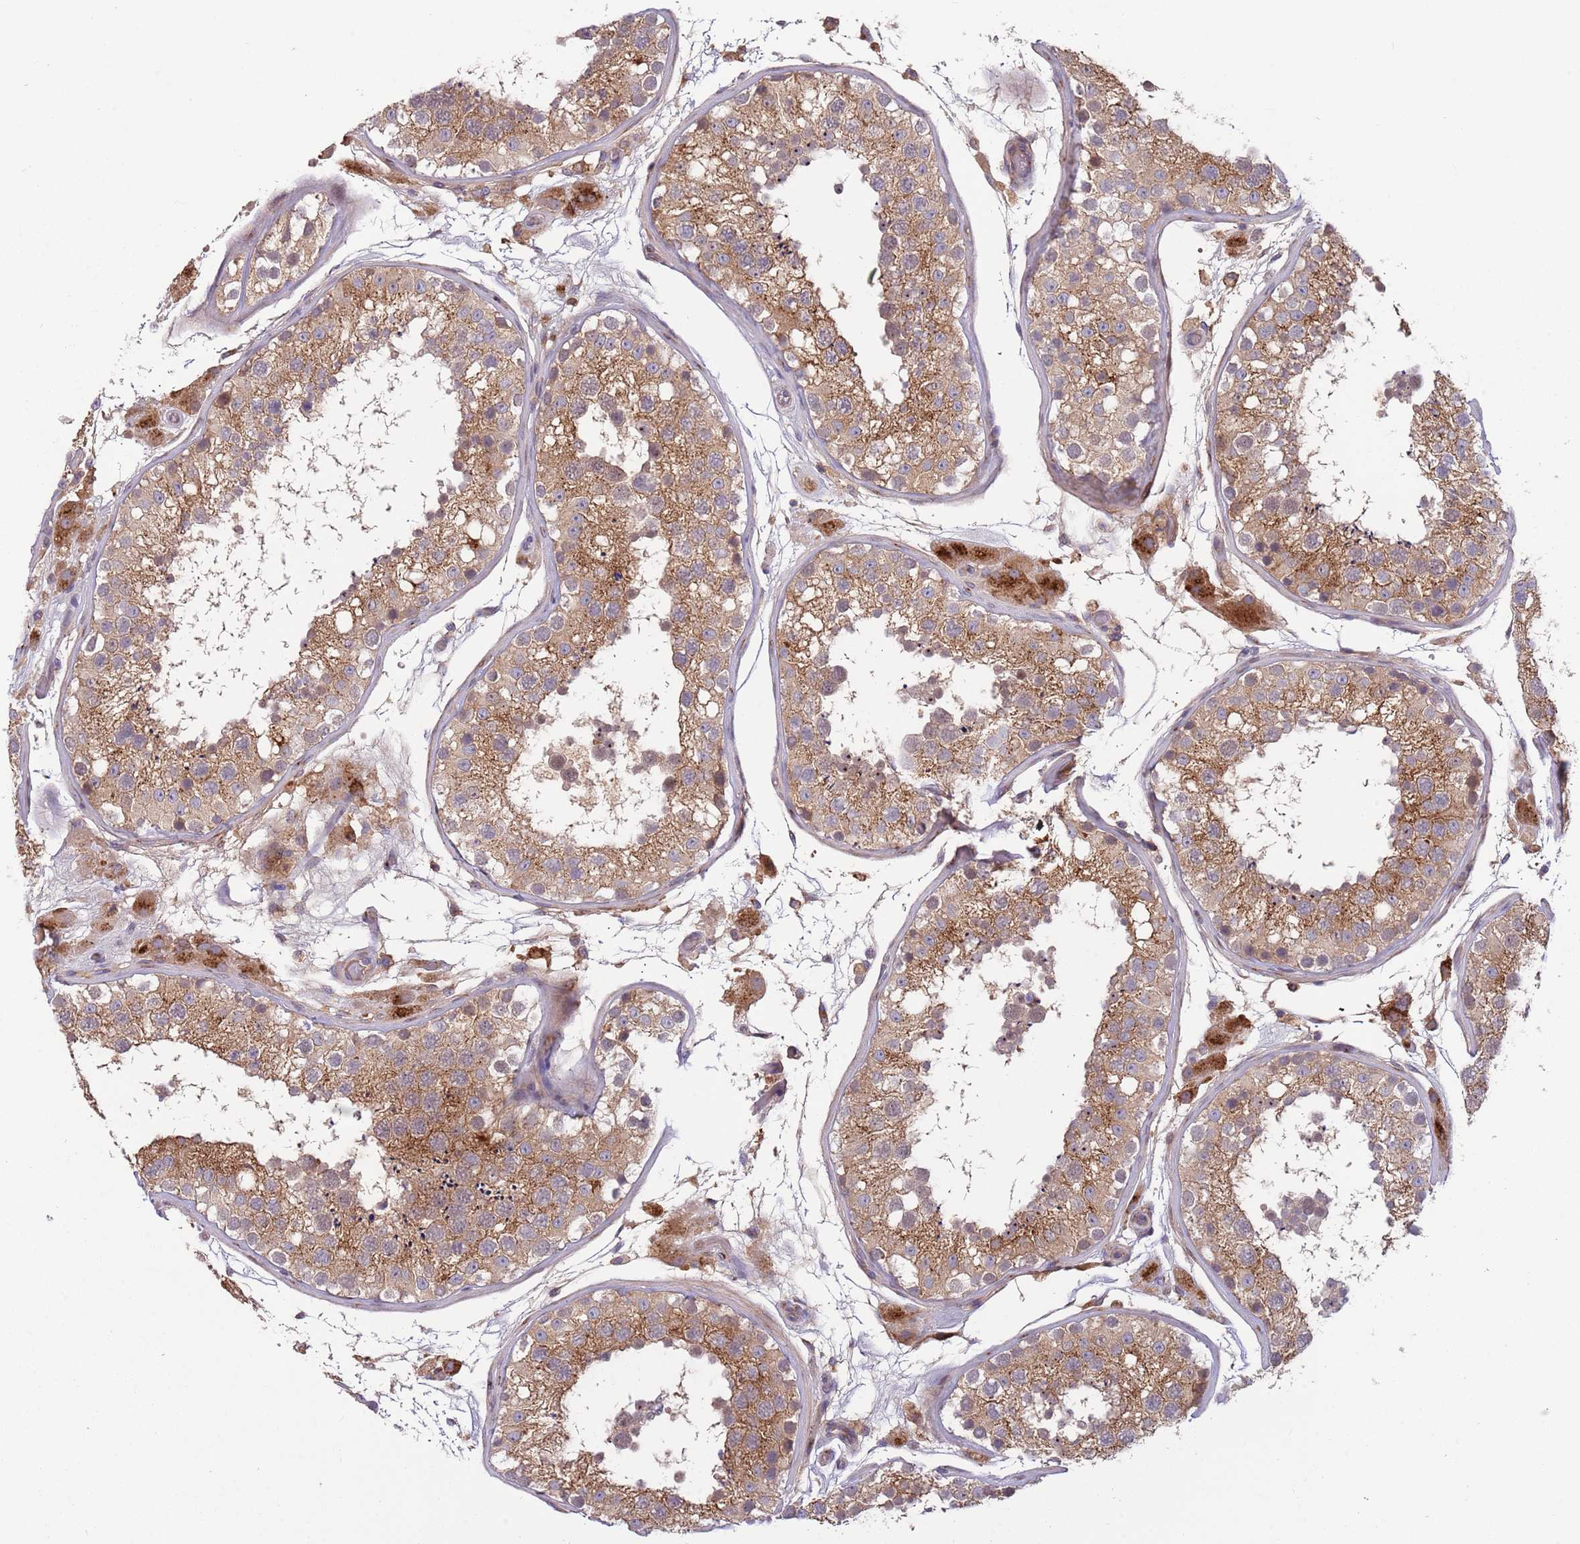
{"staining": {"intensity": "moderate", "quantity": ">75%", "location": "cytoplasmic/membranous"}, "tissue": "testis", "cell_type": "Cells in seminiferous ducts", "image_type": "normal", "snomed": [{"axis": "morphology", "description": "Normal tissue, NOS"}, {"axis": "topography", "description": "Testis"}], "caption": "Human testis stained for a protein (brown) reveals moderate cytoplasmic/membranous positive expression in approximately >75% of cells in seminiferous ducts.", "gene": "BTBD7", "patient": {"sex": "male", "age": 26}}